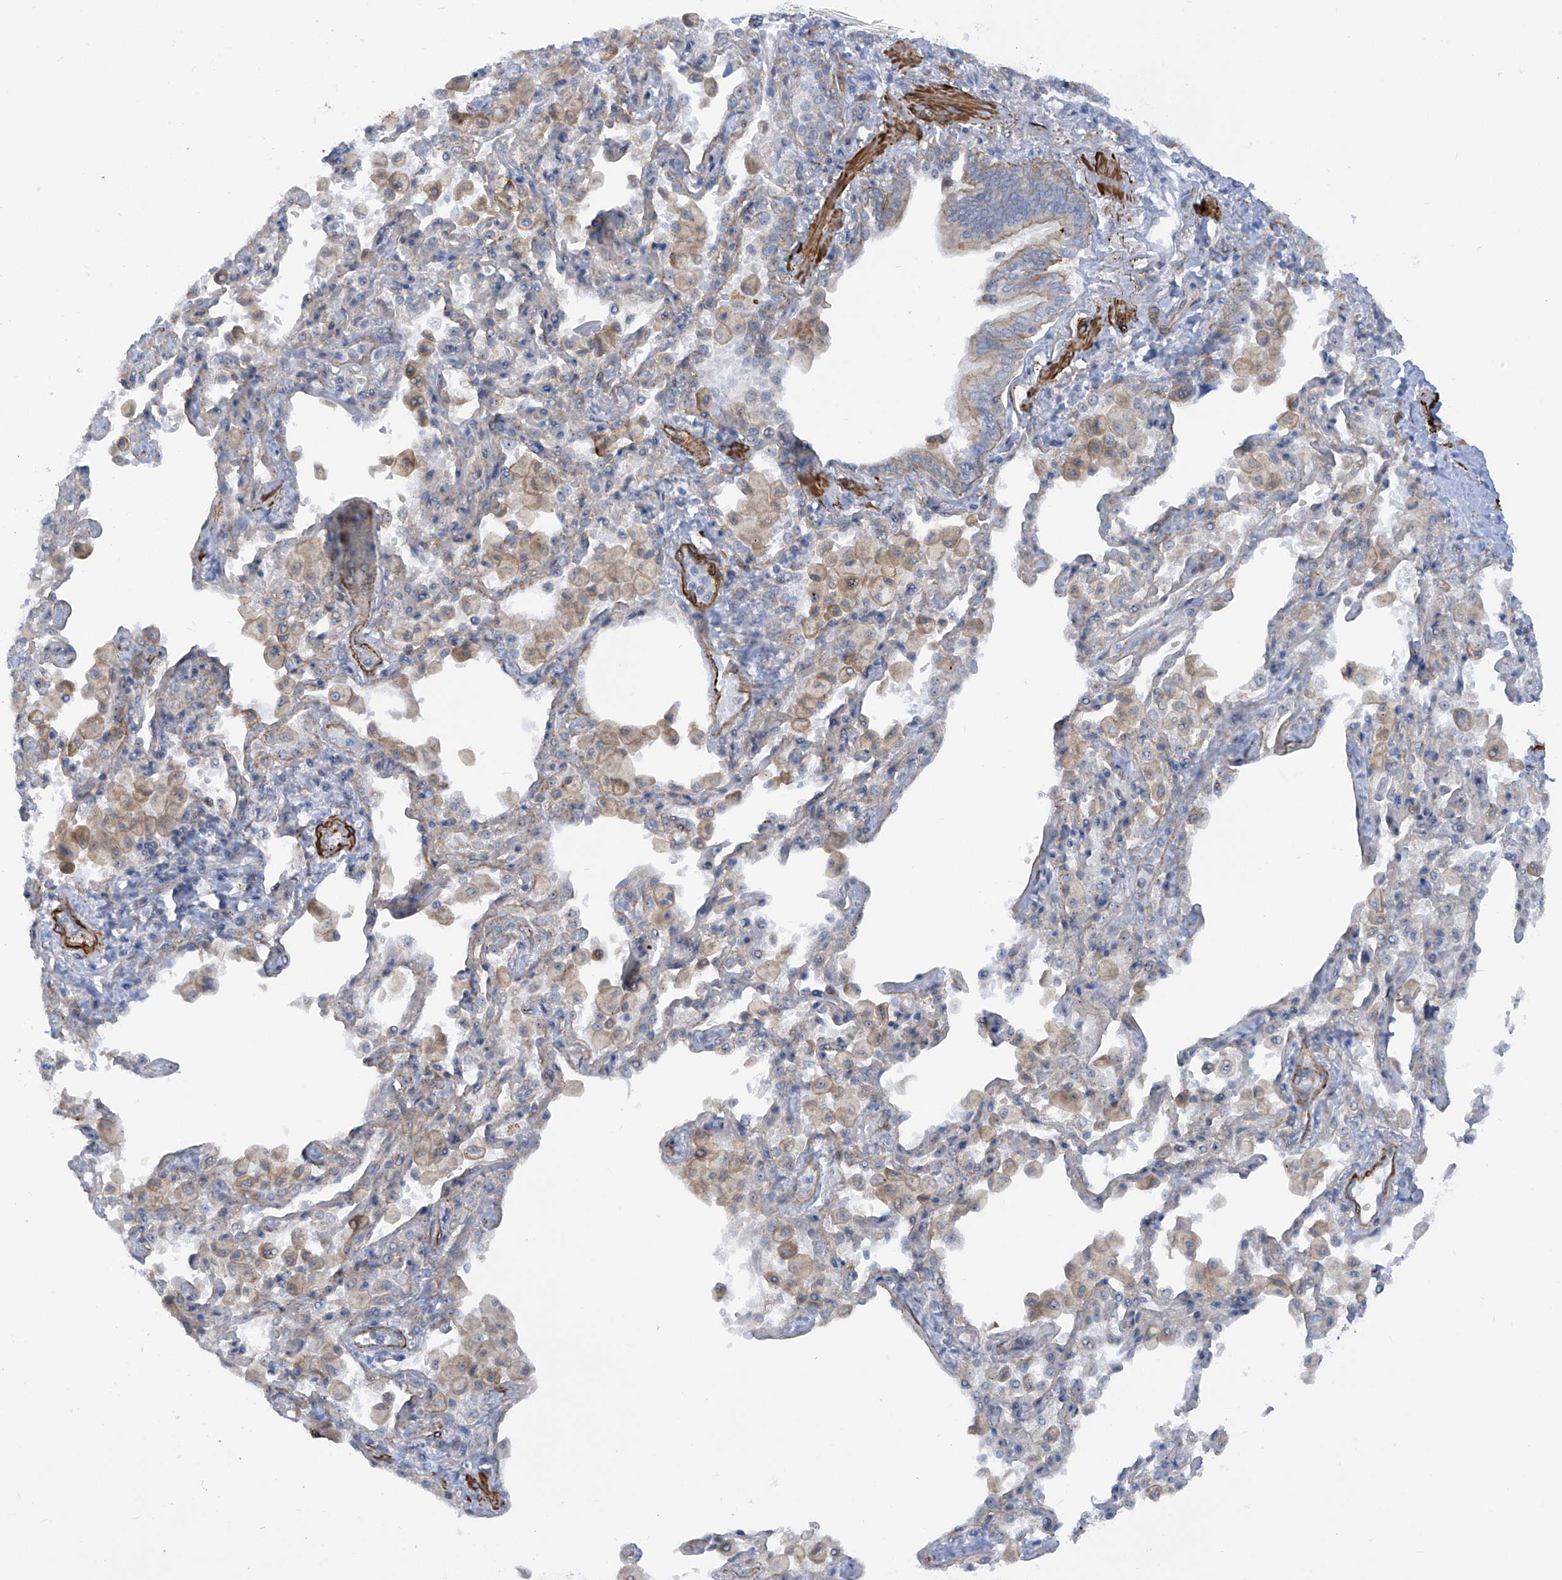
{"staining": {"intensity": "moderate", "quantity": "25%-75%", "location": "cytoplasmic/membranous"}, "tissue": "bronchus", "cell_type": "Respiratory epithelial cells", "image_type": "normal", "snomed": [{"axis": "morphology", "description": "Normal tissue, NOS"}, {"axis": "morphology", "description": "Inflammation, NOS"}, {"axis": "topography", "description": "Lung"}], "caption": "This image exhibits immunohistochemistry (IHC) staining of normal human bronchus, with medium moderate cytoplasmic/membranous positivity in approximately 25%-75% of respiratory epithelial cells.", "gene": "ZNF490", "patient": {"sex": "female", "age": 46}}